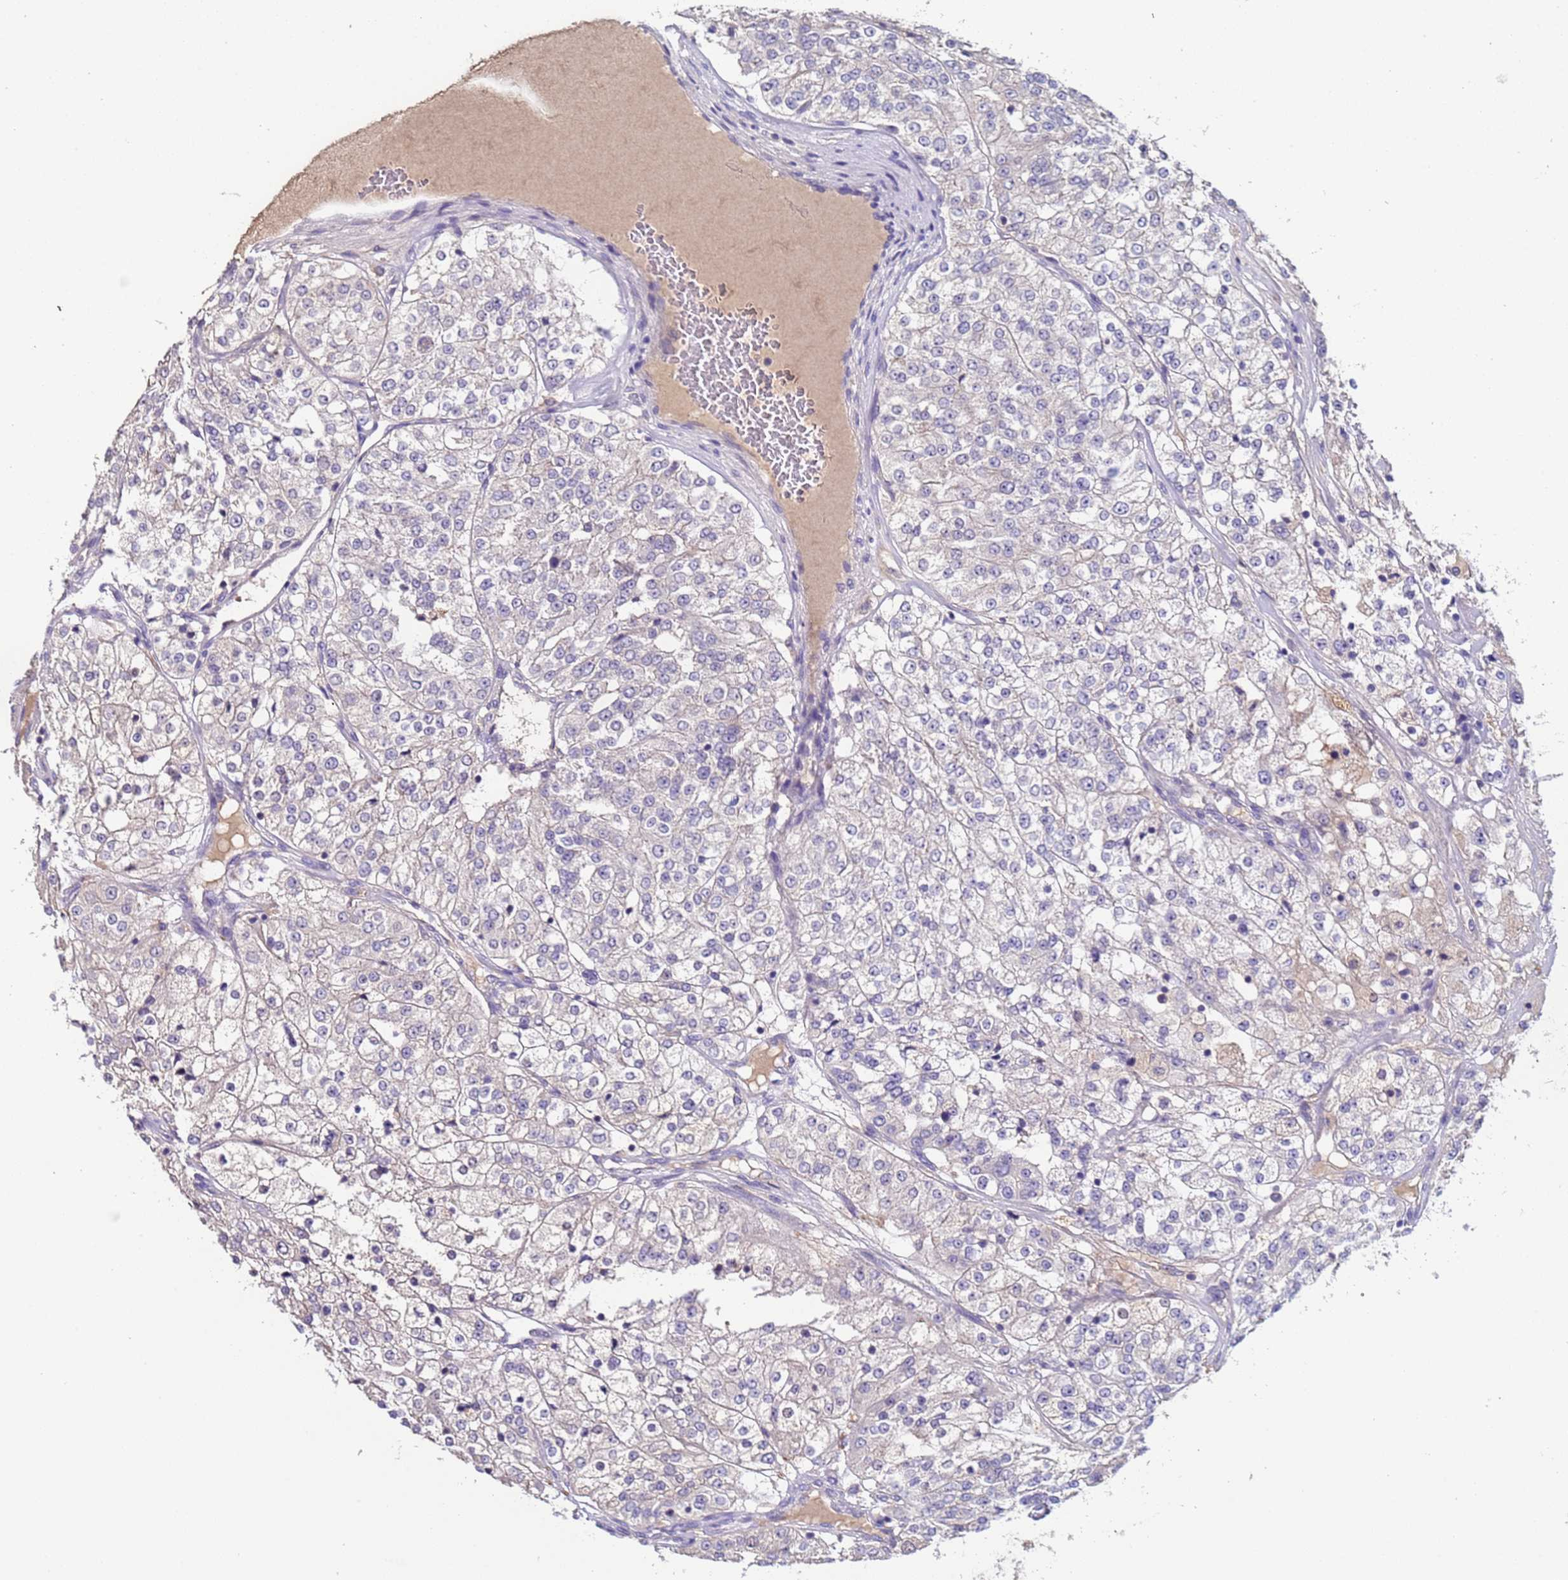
{"staining": {"intensity": "negative", "quantity": "none", "location": "none"}, "tissue": "renal cancer", "cell_type": "Tumor cells", "image_type": "cancer", "snomed": [{"axis": "morphology", "description": "Adenocarcinoma, NOS"}, {"axis": "topography", "description": "Kidney"}], "caption": "Tumor cells are negative for brown protein staining in renal adenocarcinoma.", "gene": "ZNF248", "patient": {"sex": "female", "age": 63}}